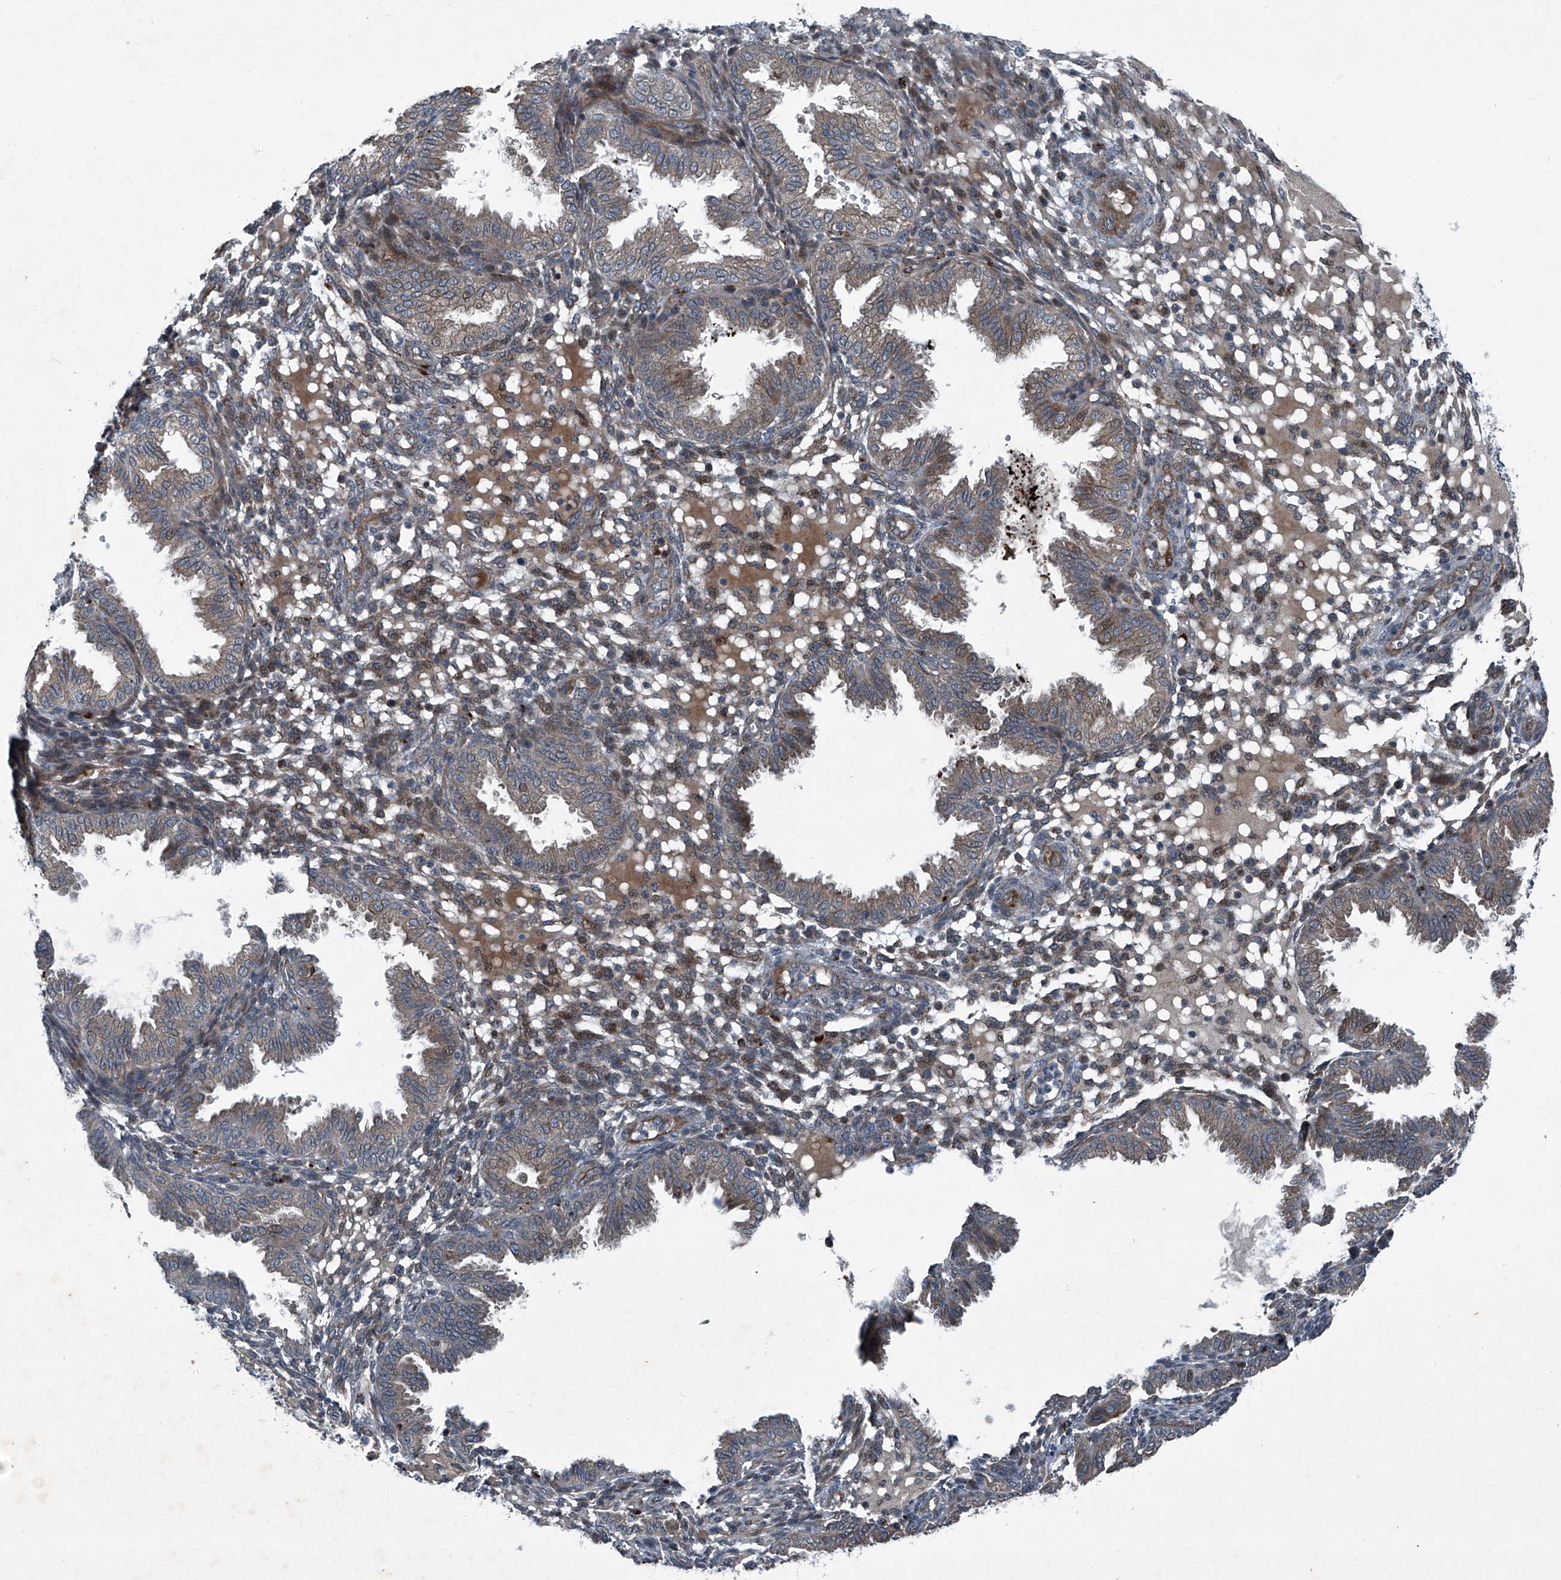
{"staining": {"intensity": "weak", "quantity": "<25%", "location": "cytoplasmic/membranous"}, "tissue": "endometrium", "cell_type": "Cells in endometrial stroma", "image_type": "normal", "snomed": [{"axis": "morphology", "description": "Normal tissue, NOS"}, {"axis": "topography", "description": "Endometrium"}], "caption": "Micrograph shows no protein staining in cells in endometrial stroma of unremarkable endometrium. (Brightfield microscopy of DAB (3,3'-diaminobenzidine) IHC at high magnification).", "gene": "SENP2", "patient": {"sex": "female", "age": 33}}